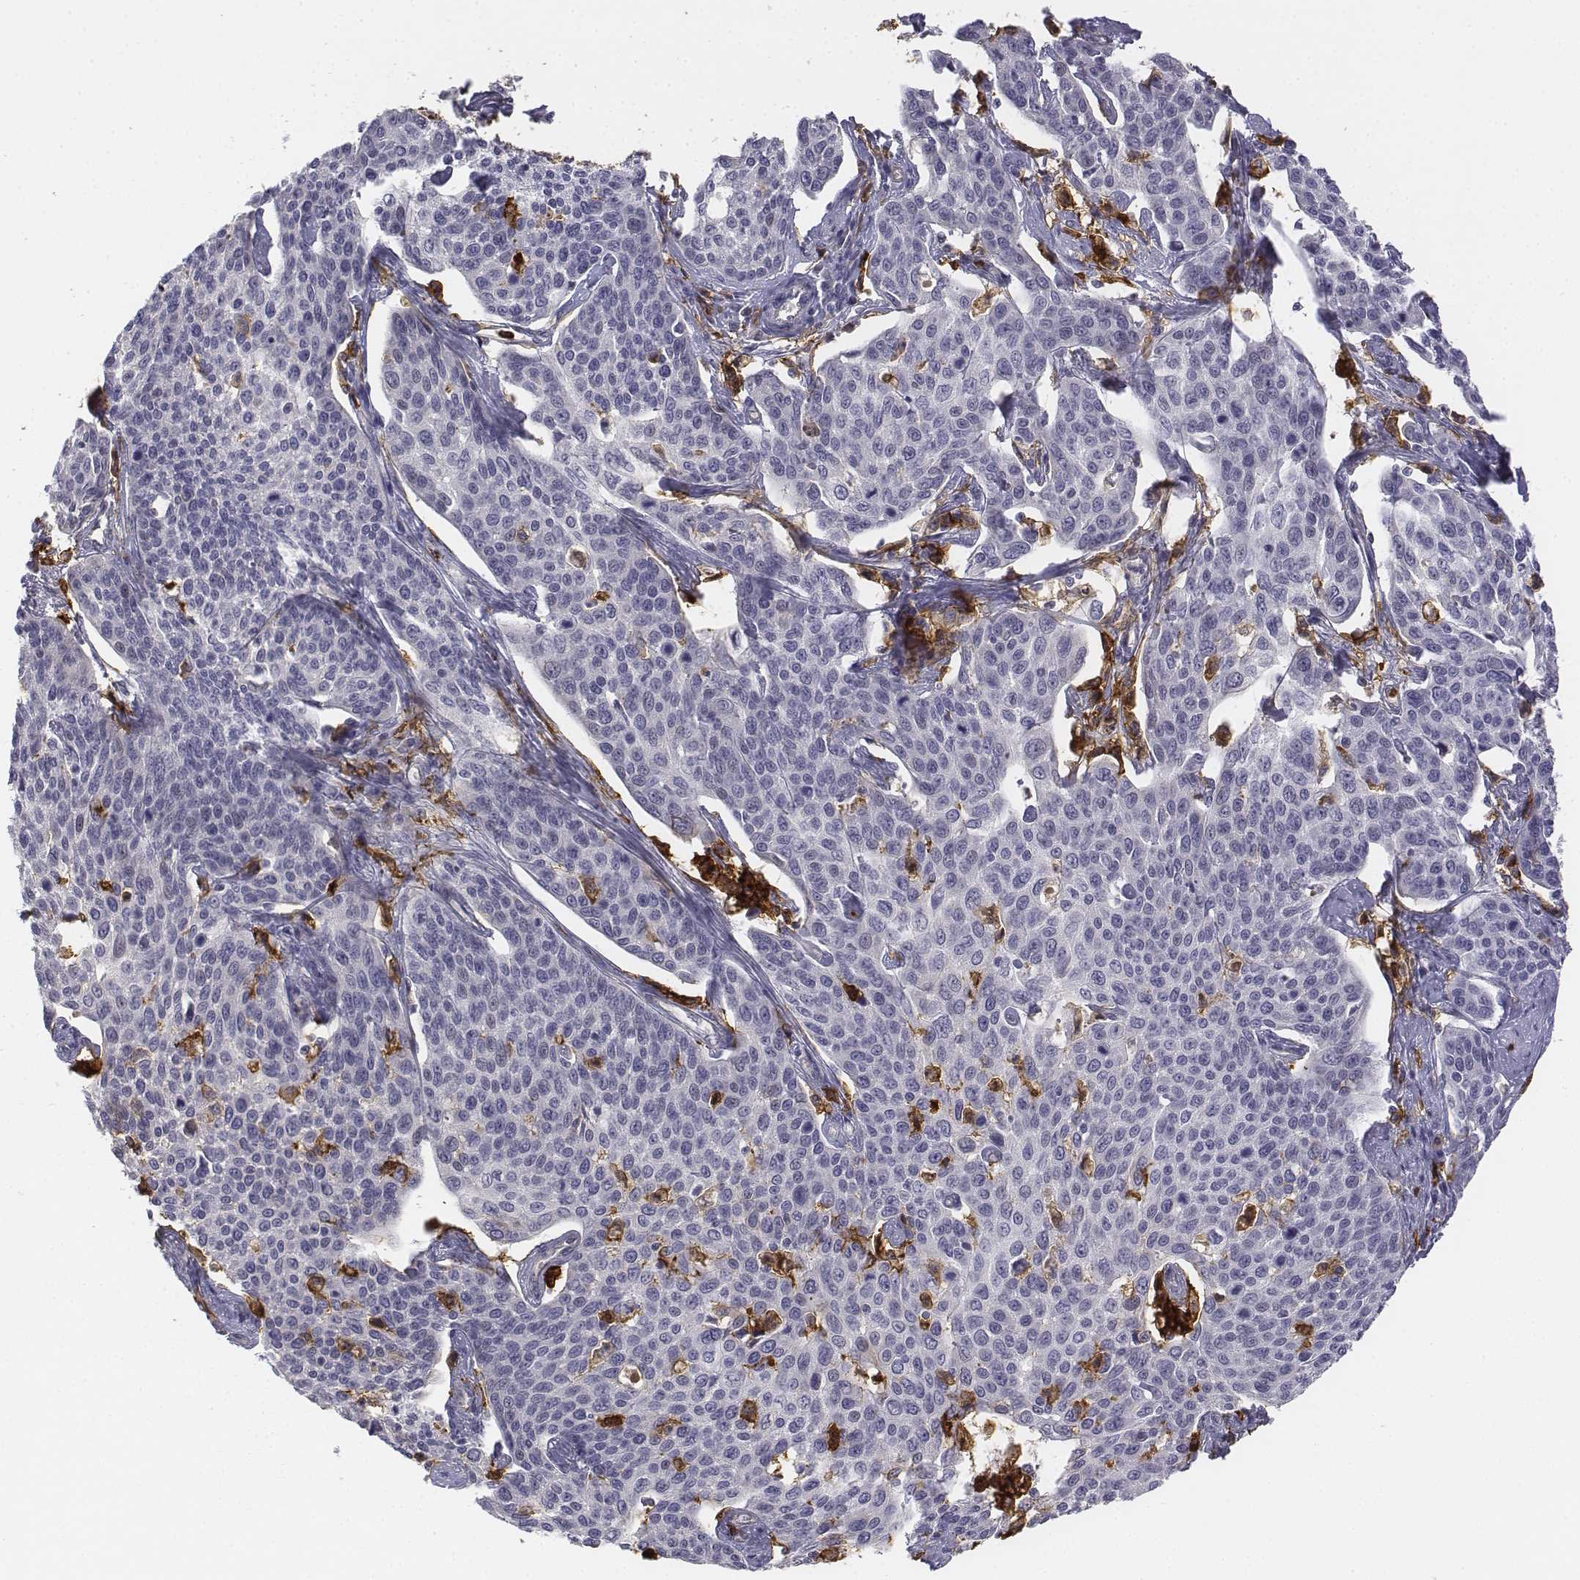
{"staining": {"intensity": "negative", "quantity": "none", "location": "none"}, "tissue": "cervical cancer", "cell_type": "Tumor cells", "image_type": "cancer", "snomed": [{"axis": "morphology", "description": "Squamous cell carcinoma, NOS"}, {"axis": "topography", "description": "Cervix"}], "caption": "IHC image of cervical cancer stained for a protein (brown), which exhibits no expression in tumor cells. (Brightfield microscopy of DAB (3,3'-diaminobenzidine) immunohistochemistry (IHC) at high magnification).", "gene": "CD14", "patient": {"sex": "female", "age": 34}}